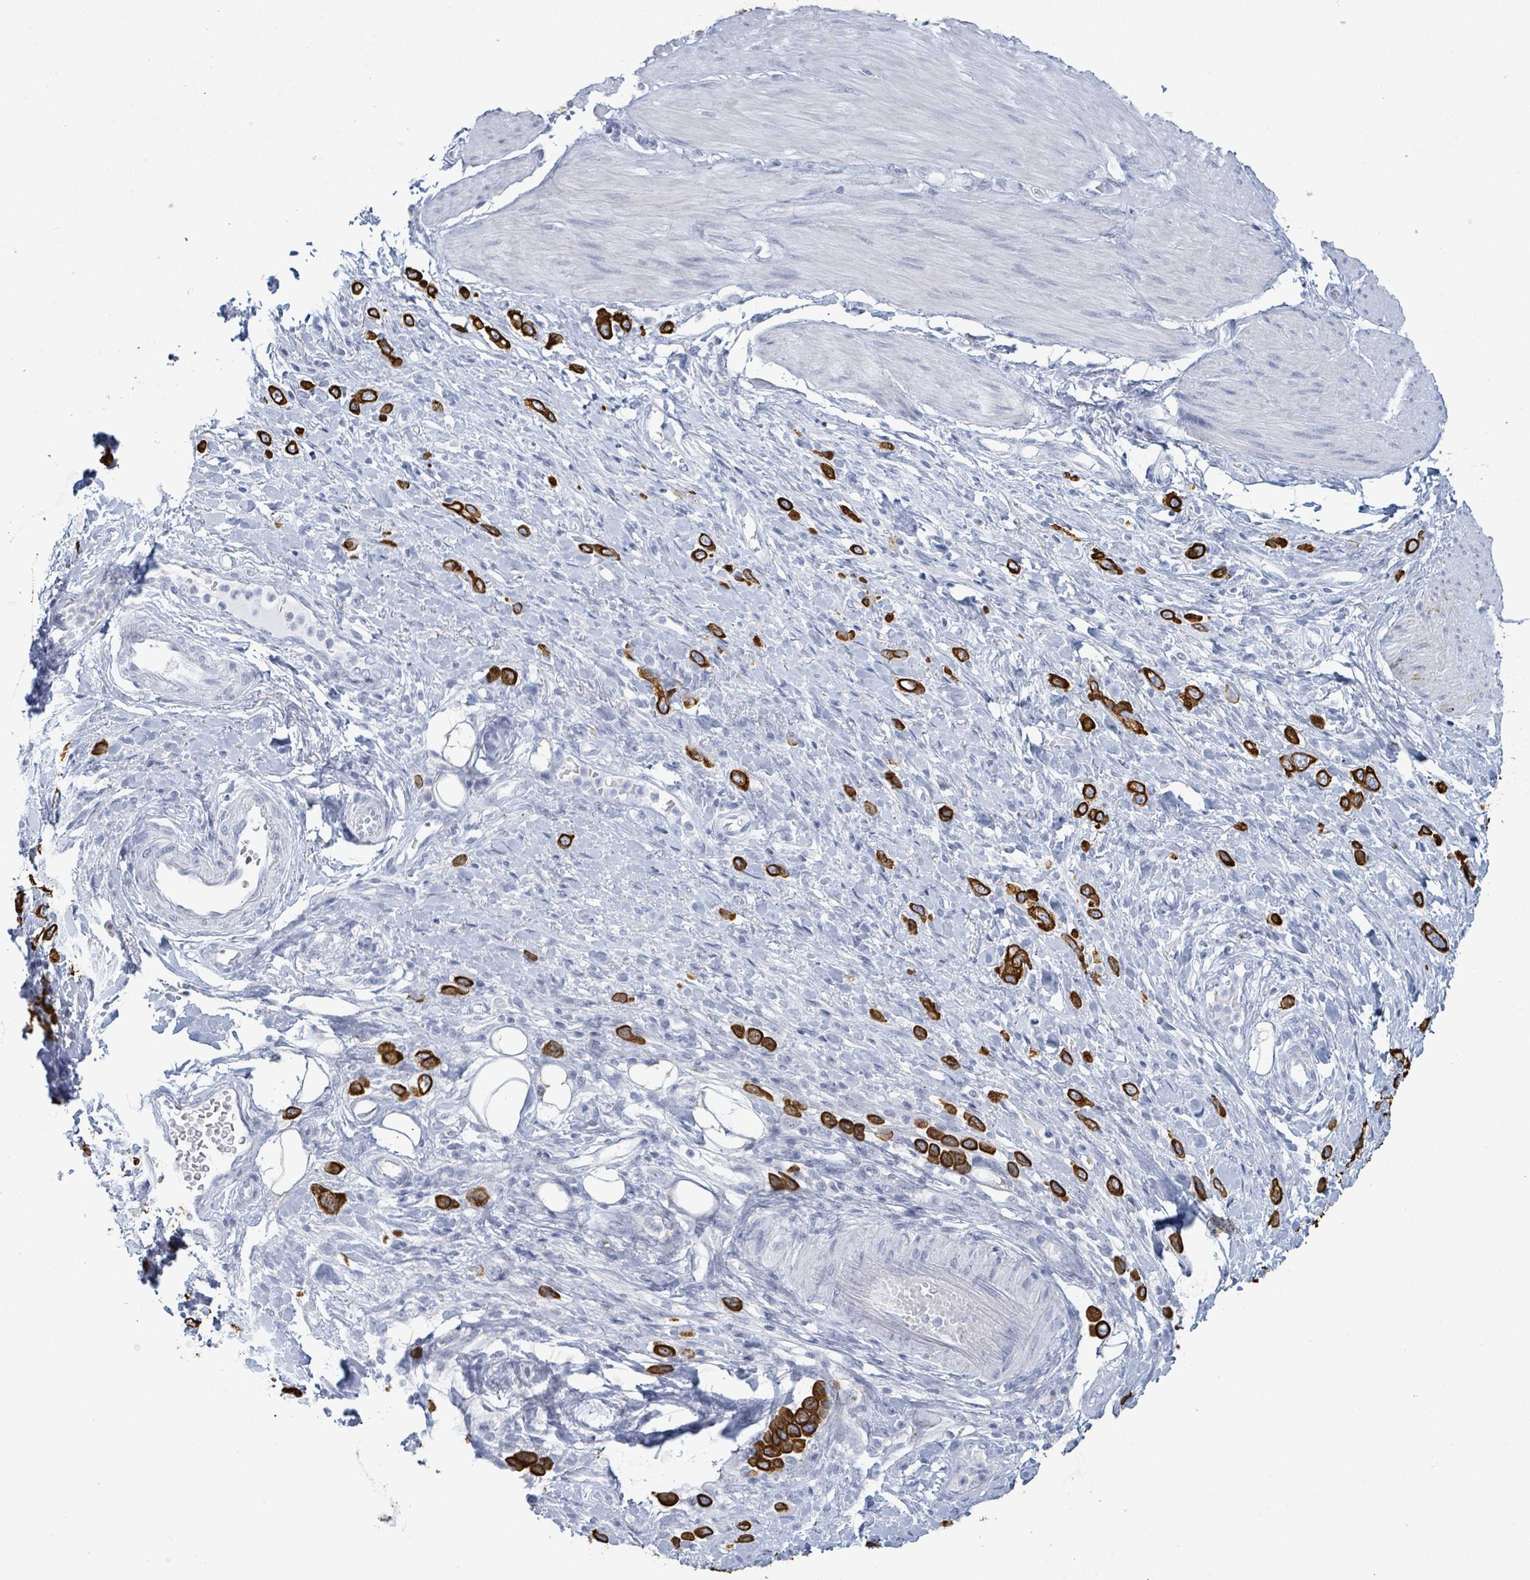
{"staining": {"intensity": "strong", "quantity": ">75%", "location": "cytoplasmic/membranous"}, "tissue": "stomach cancer", "cell_type": "Tumor cells", "image_type": "cancer", "snomed": [{"axis": "morphology", "description": "Adenocarcinoma, NOS"}, {"axis": "topography", "description": "Stomach"}], "caption": "High-magnification brightfield microscopy of stomach cancer stained with DAB (brown) and counterstained with hematoxylin (blue). tumor cells exhibit strong cytoplasmic/membranous positivity is identified in approximately>75% of cells.", "gene": "KRT8", "patient": {"sex": "female", "age": 65}}